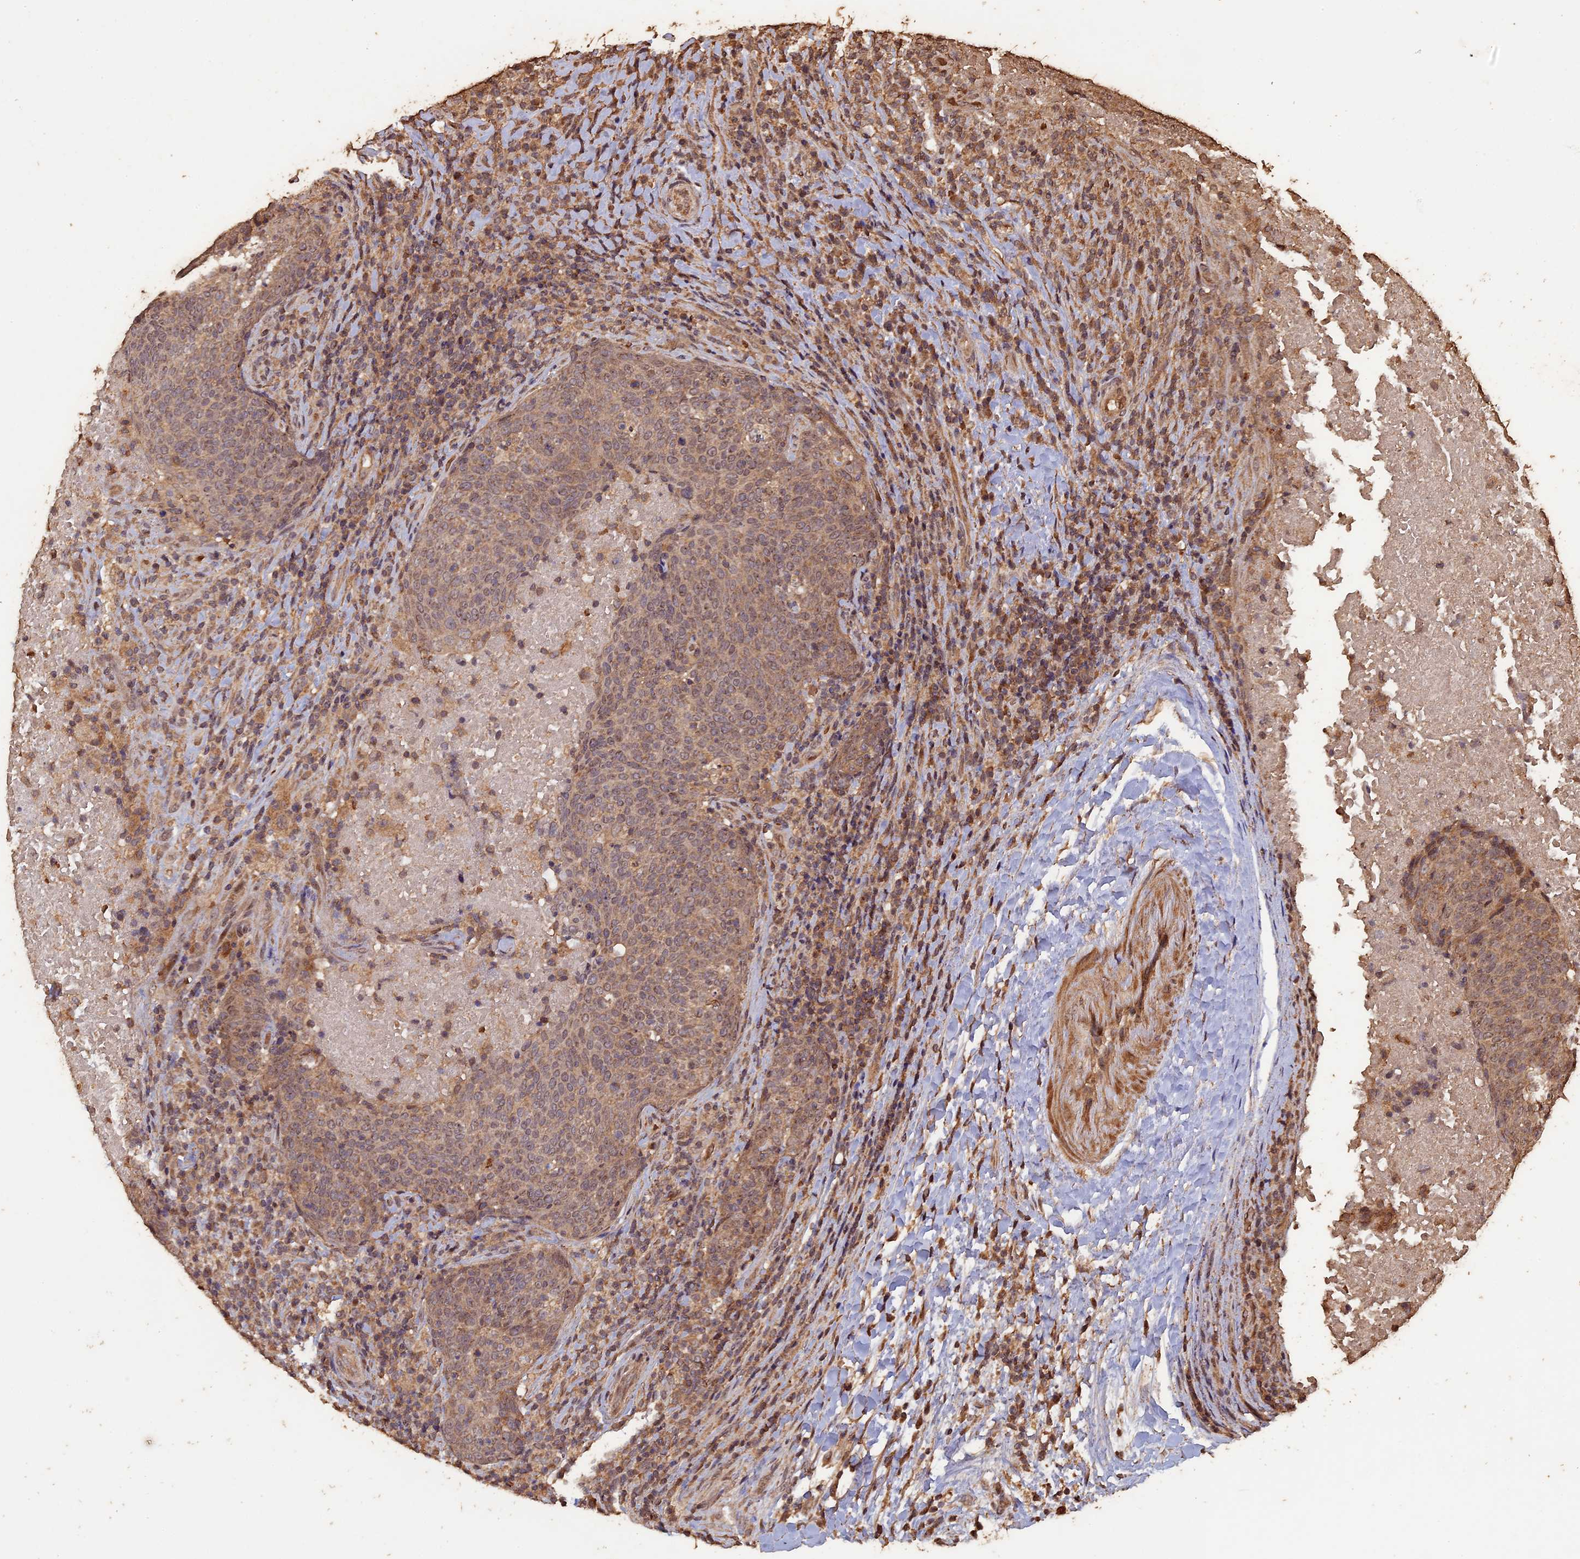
{"staining": {"intensity": "moderate", "quantity": ">75%", "location": "cytoplasmic/membranous"}, "tissue": "head and neck cancer", "cell_type": "Tumor cells", "image_type": "cancer", "snomed": [{"axis": "morphology", "description": "Squamous cell carcinoma, NOS"}, {"axis": "morphology", "description": "Squamous cell carcinoma, metastatic, NOS"}, {"axis": "topography", "description": "Lymph node"}, {"axis": "topography", "description": "Head-Neck"}], "caption": "A high-resolution histopathology image shows IHC staining of squamous cell carcinoma (head and neck), which shows moderate cytoplasmic/membranous staining in approximately >75% of tumor cells.", "gene": "HUNK", "patient": {"sex": "male", "age": 62}}